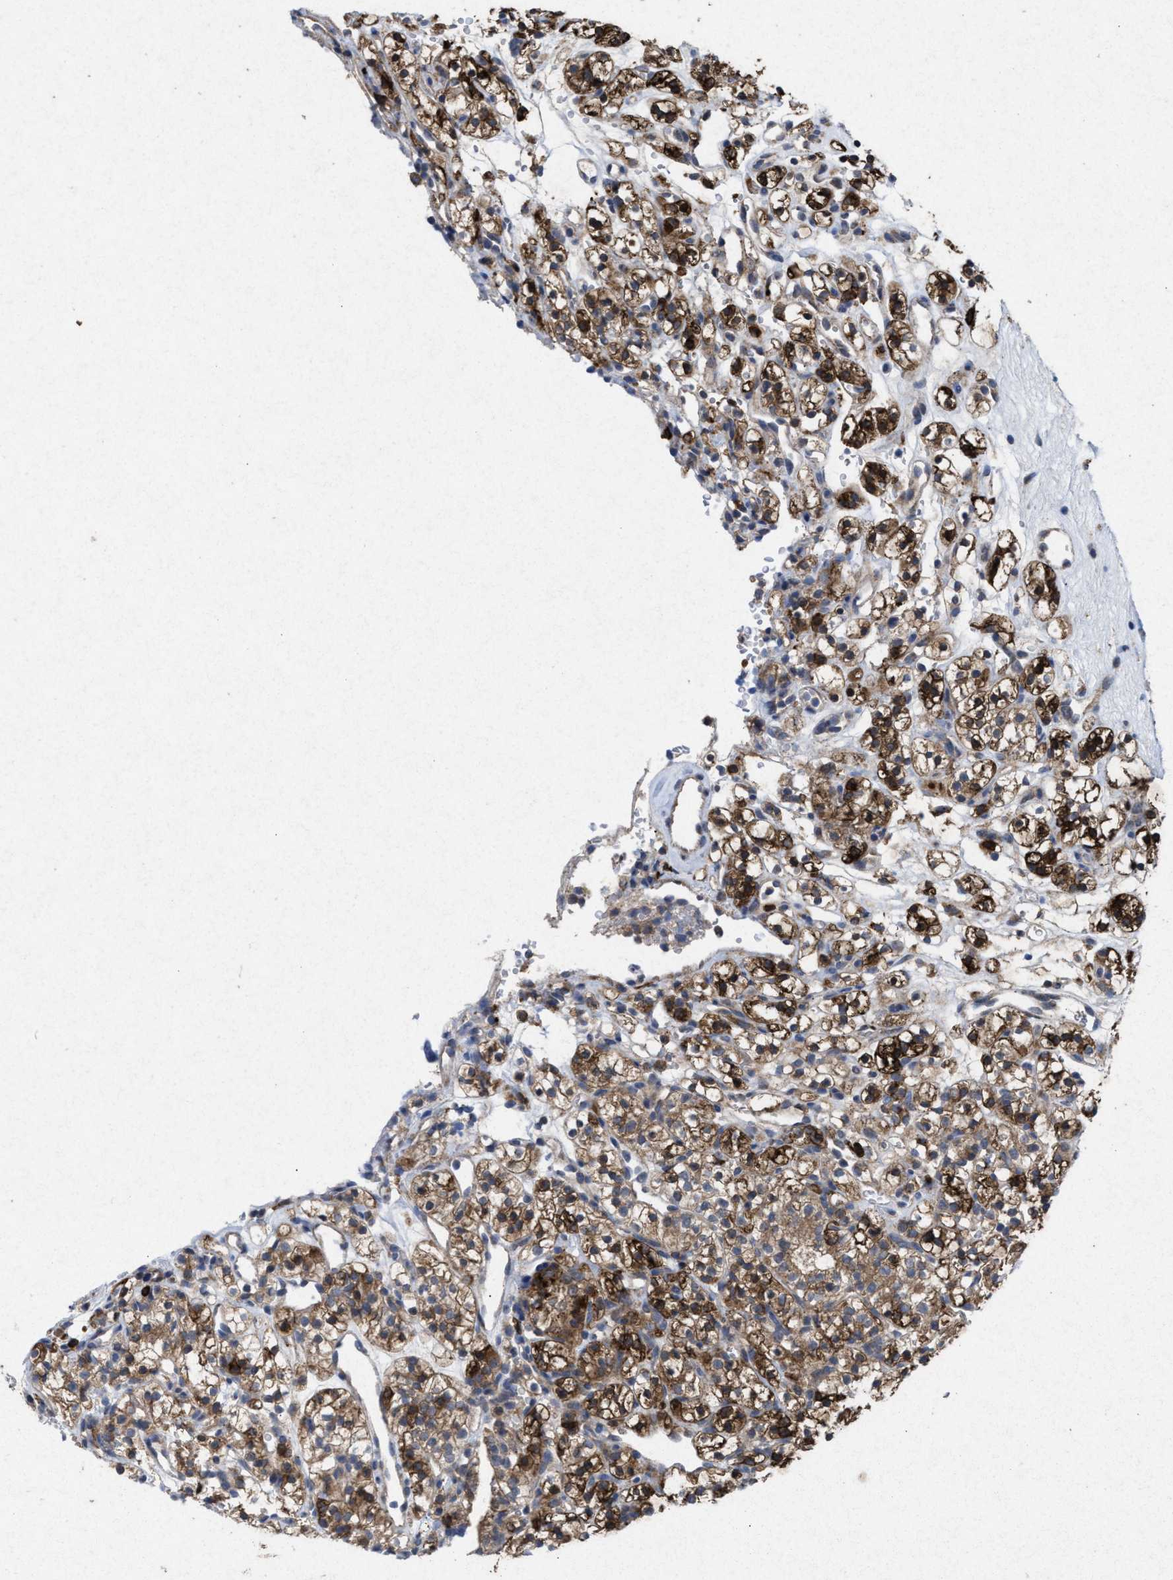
{"staining": {"intensity": "moderate", "quantity": ">75%", "location": "cytoplasmic/membranous"}, "tissue": "renal cancer", "cell_type": "Tumor cells", "image_type": "cancer", "snomed": [{"axis": "morphology", "description": "Adenocarcinoma, NOS"}, {"axis": "topography", "description": "Kidney"}], "caption": "High-power microscopy captured an IHC histopathology image of adenocarcinoma (renal), revealing moderate cytoplasmic/membranous staining in about >75% of tumor cells.", "gene": "MSI2", "patient": {"sex": "female", "age": 57}}